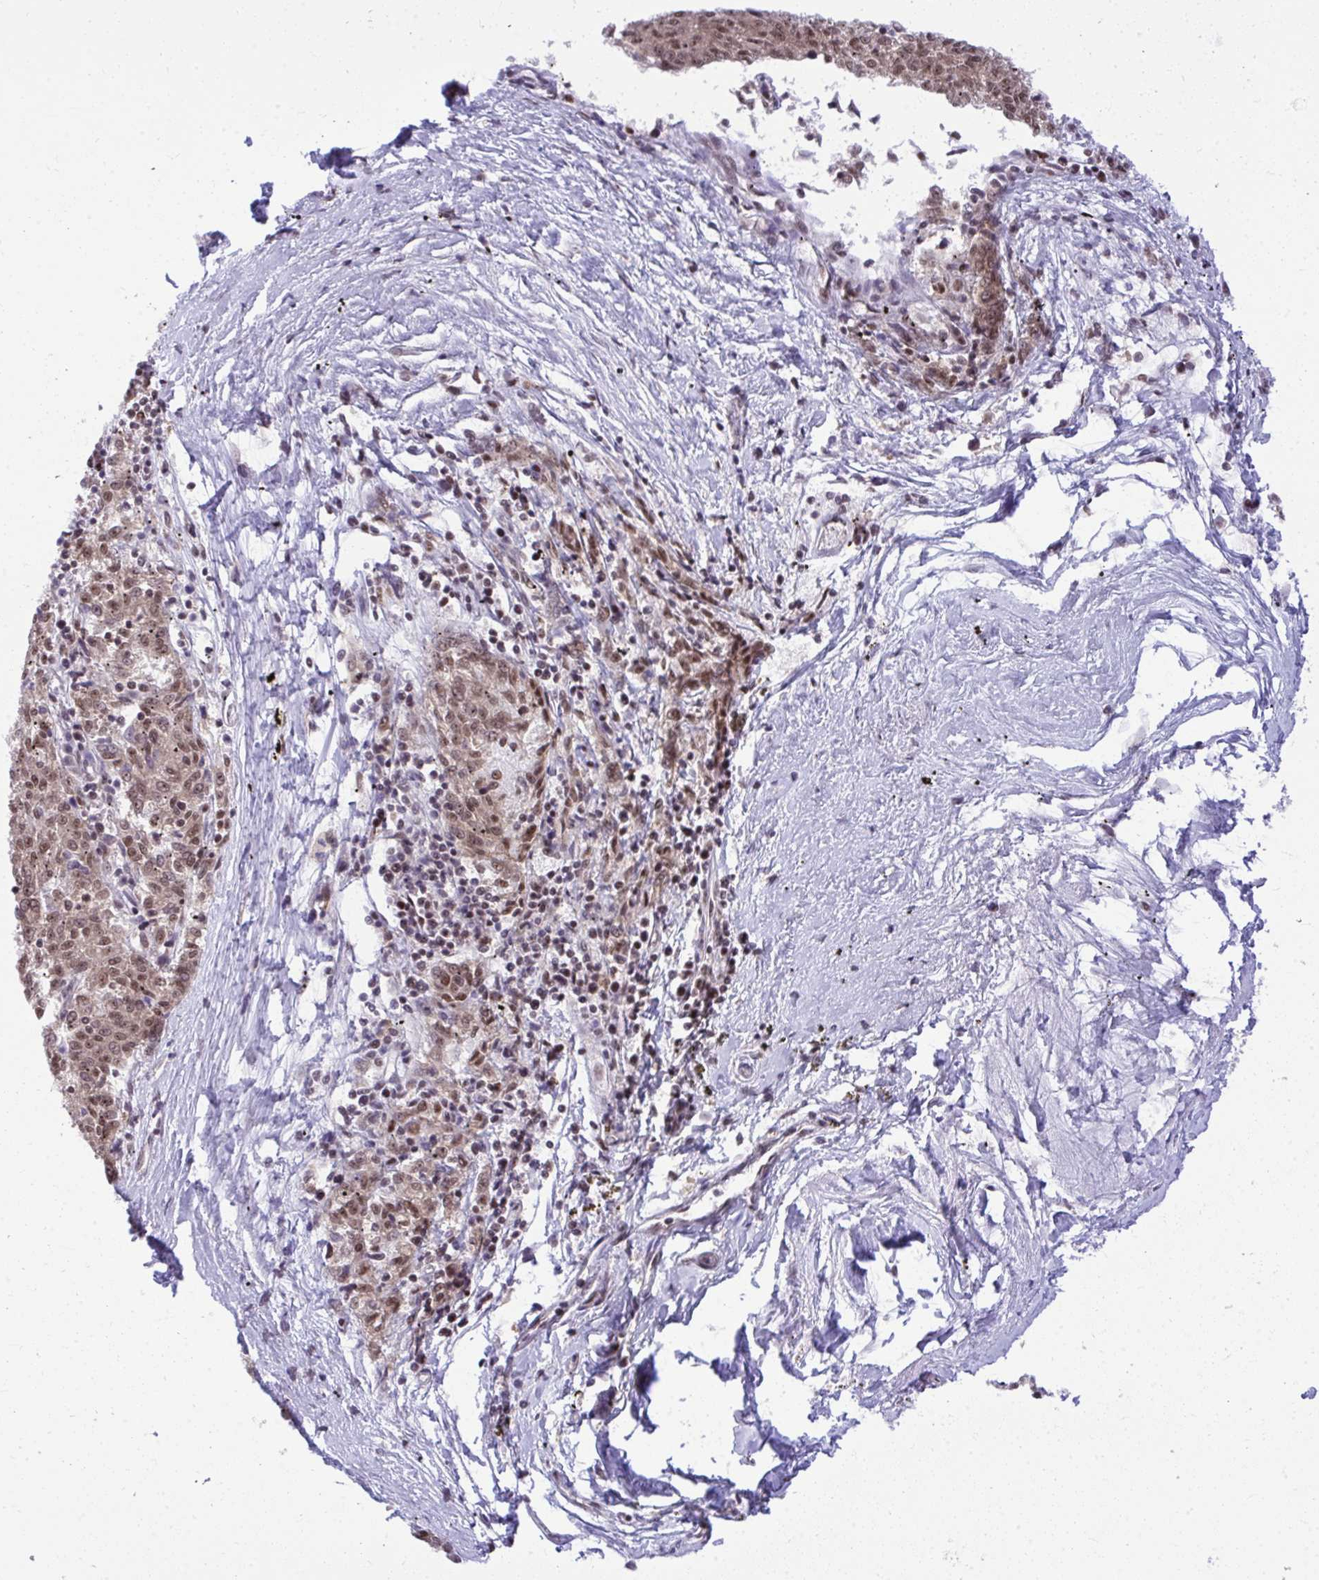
{"staining": {"intensity": "moderate", "quantity": ">75%", "location": "nuclear"}, "tissue": "melanoma", "cell_type": "Tumor cells", "image_type": "cancer", "snomed": [{"axis": "morphology", "description": "Malignant melanoma, NOS"}, {"axis": "topography", "description": "Skin"}], "caption": "The histopathology image exhibits staining of malignant melanoma, revealing moderate nuclear protein expression (brown color) within tumor cells. Using DAB (brown) and hematoxylin (blue) stains, captured at high magnification using brightfield microscopy.", "gene": "PRPF19", "patient": {"sex": "female", "age": 72}}